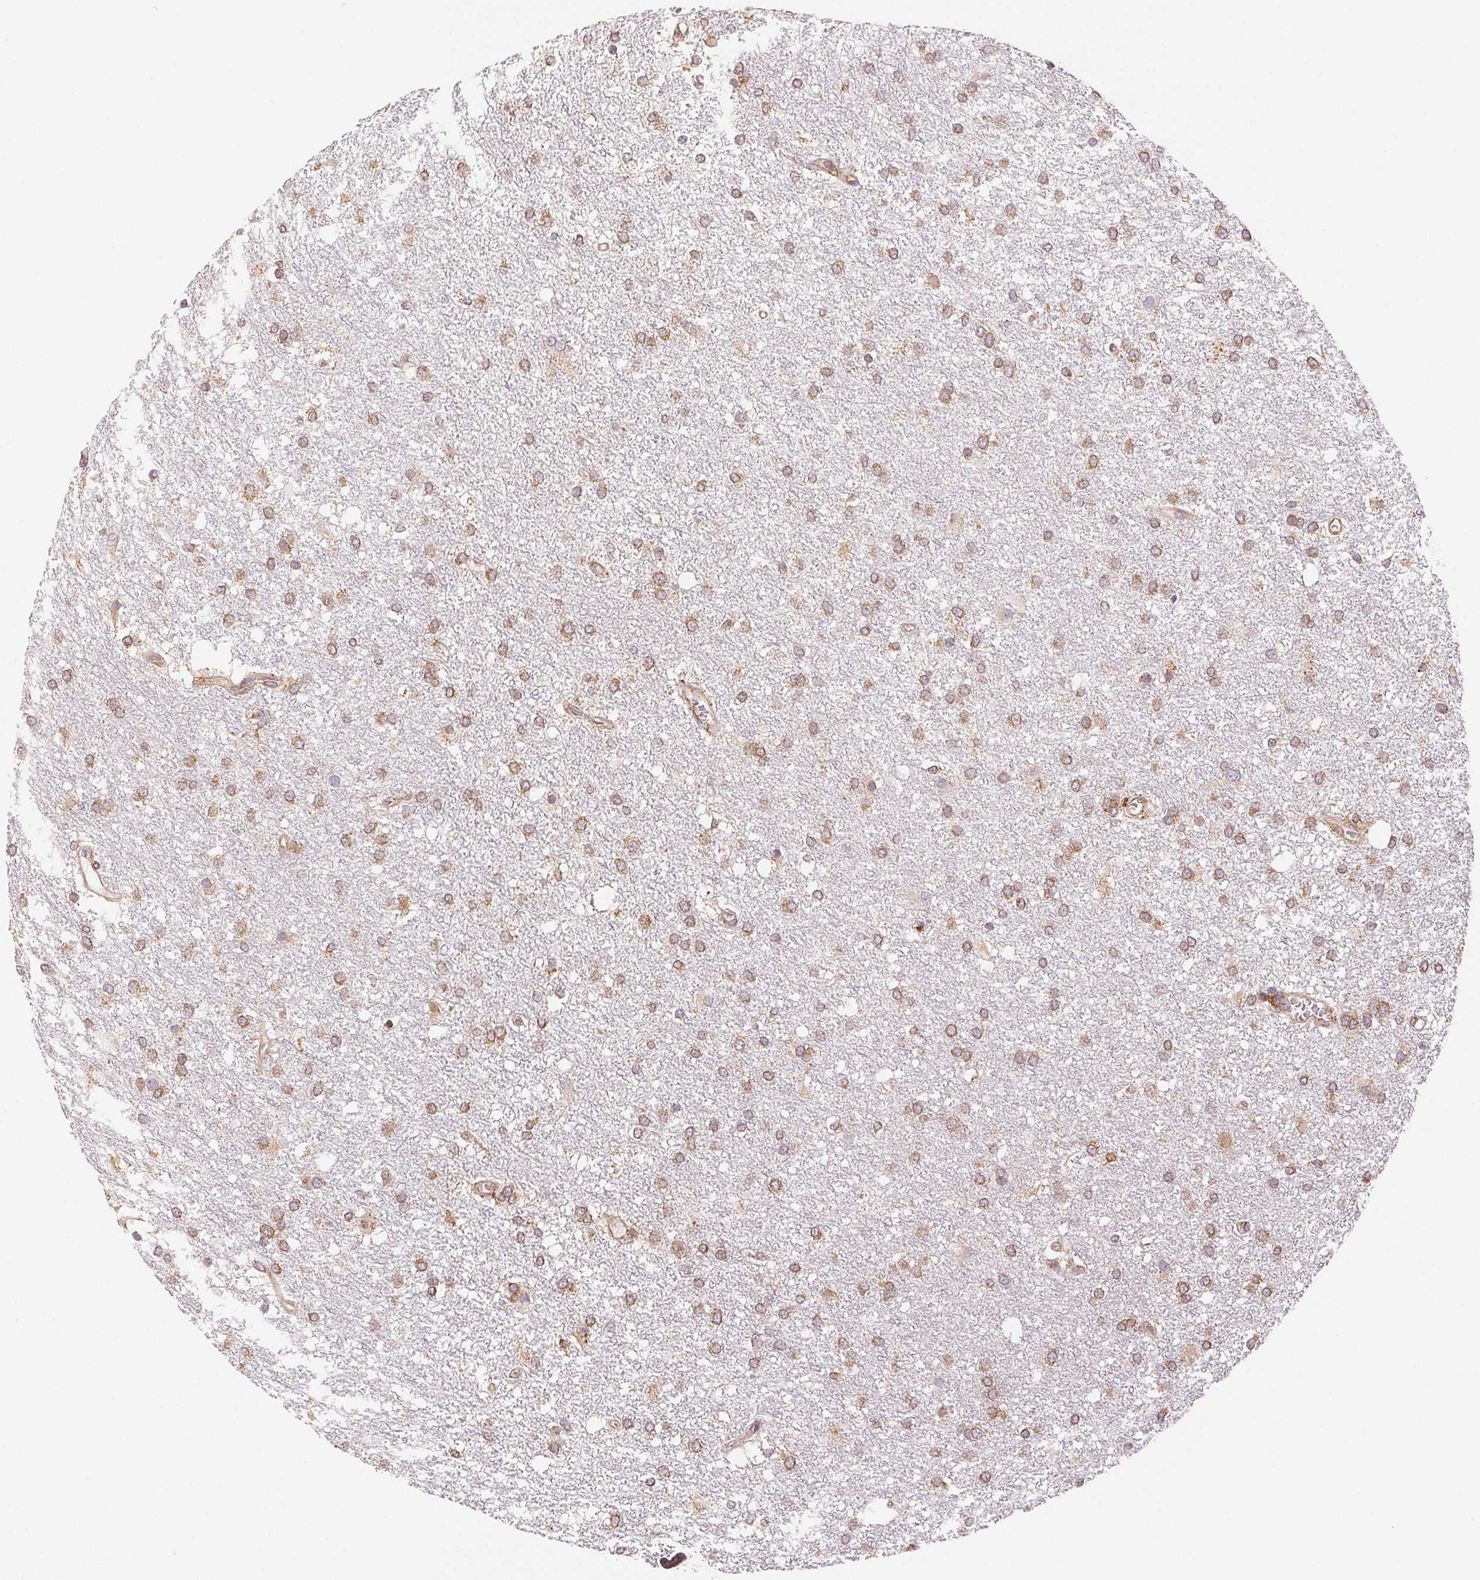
{"staining": {"intensity": "moderate", "quantity": ">75%", "location": "cytoplasmic/membranous"}, "tissue": "glioma", "cell_type": "Tumor cells", "image_type": "cancer", "snomed": [{"axis": "morphology", "description": "Glioma, malignant, High grade"}, {"axis": "topography", "description": "Brain"}], "caption": "This micrograph displays immunohistochemistry (IHC) staining of human glioma, with medium moderate cytoplasmic/membranous staining in about >75% of tumor cells.", "gene": "RCN3", "patient": {"sex": "female", "age": 61}}